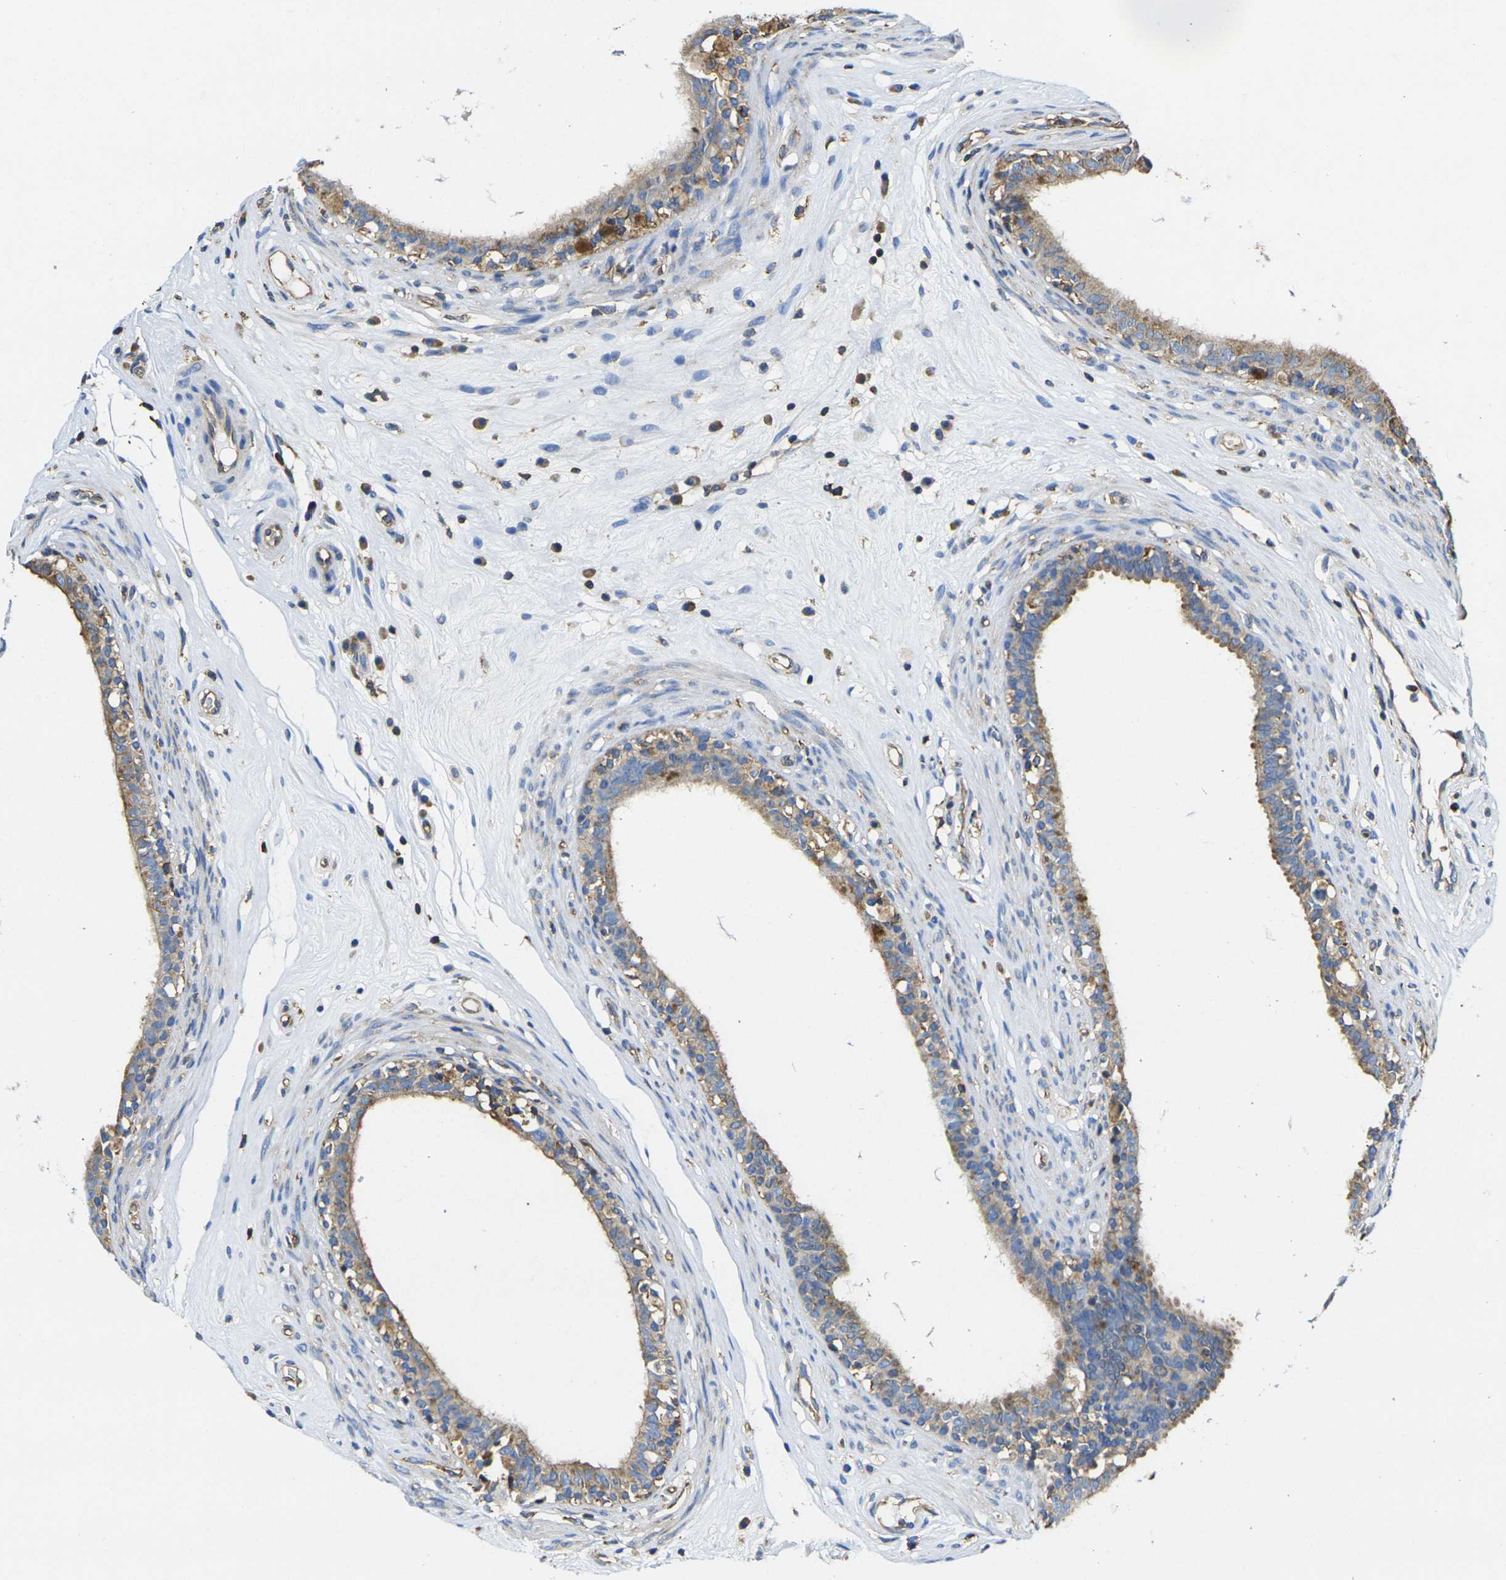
{"staining": {"intensity": "moderate", "quantity": "25%-75%", "location": "cytoplasmic/membranous"}, "tissue": "epididymis", "cell_type": "Glandular cells", "image_type": "normal", "snomed": [{"axis": "morphology", "description": "Normal tissue, NOS"}, {"axis": "morphology", "description": "Inflammation, NOS"}, {"axis": "topography", "description": "Epididymis"}], "caption": "Immunohistochemical staining of normal epididymis exhibits 25%-75% levels of moderate cytoplasmic/membranous protein positivity in approximately 25%-75% of glandular cells. The protein is shown in brown color, while the nuclei are stained blue.", "gene": "FAM110D", "patient": {"sex": "male", "age": 84}}